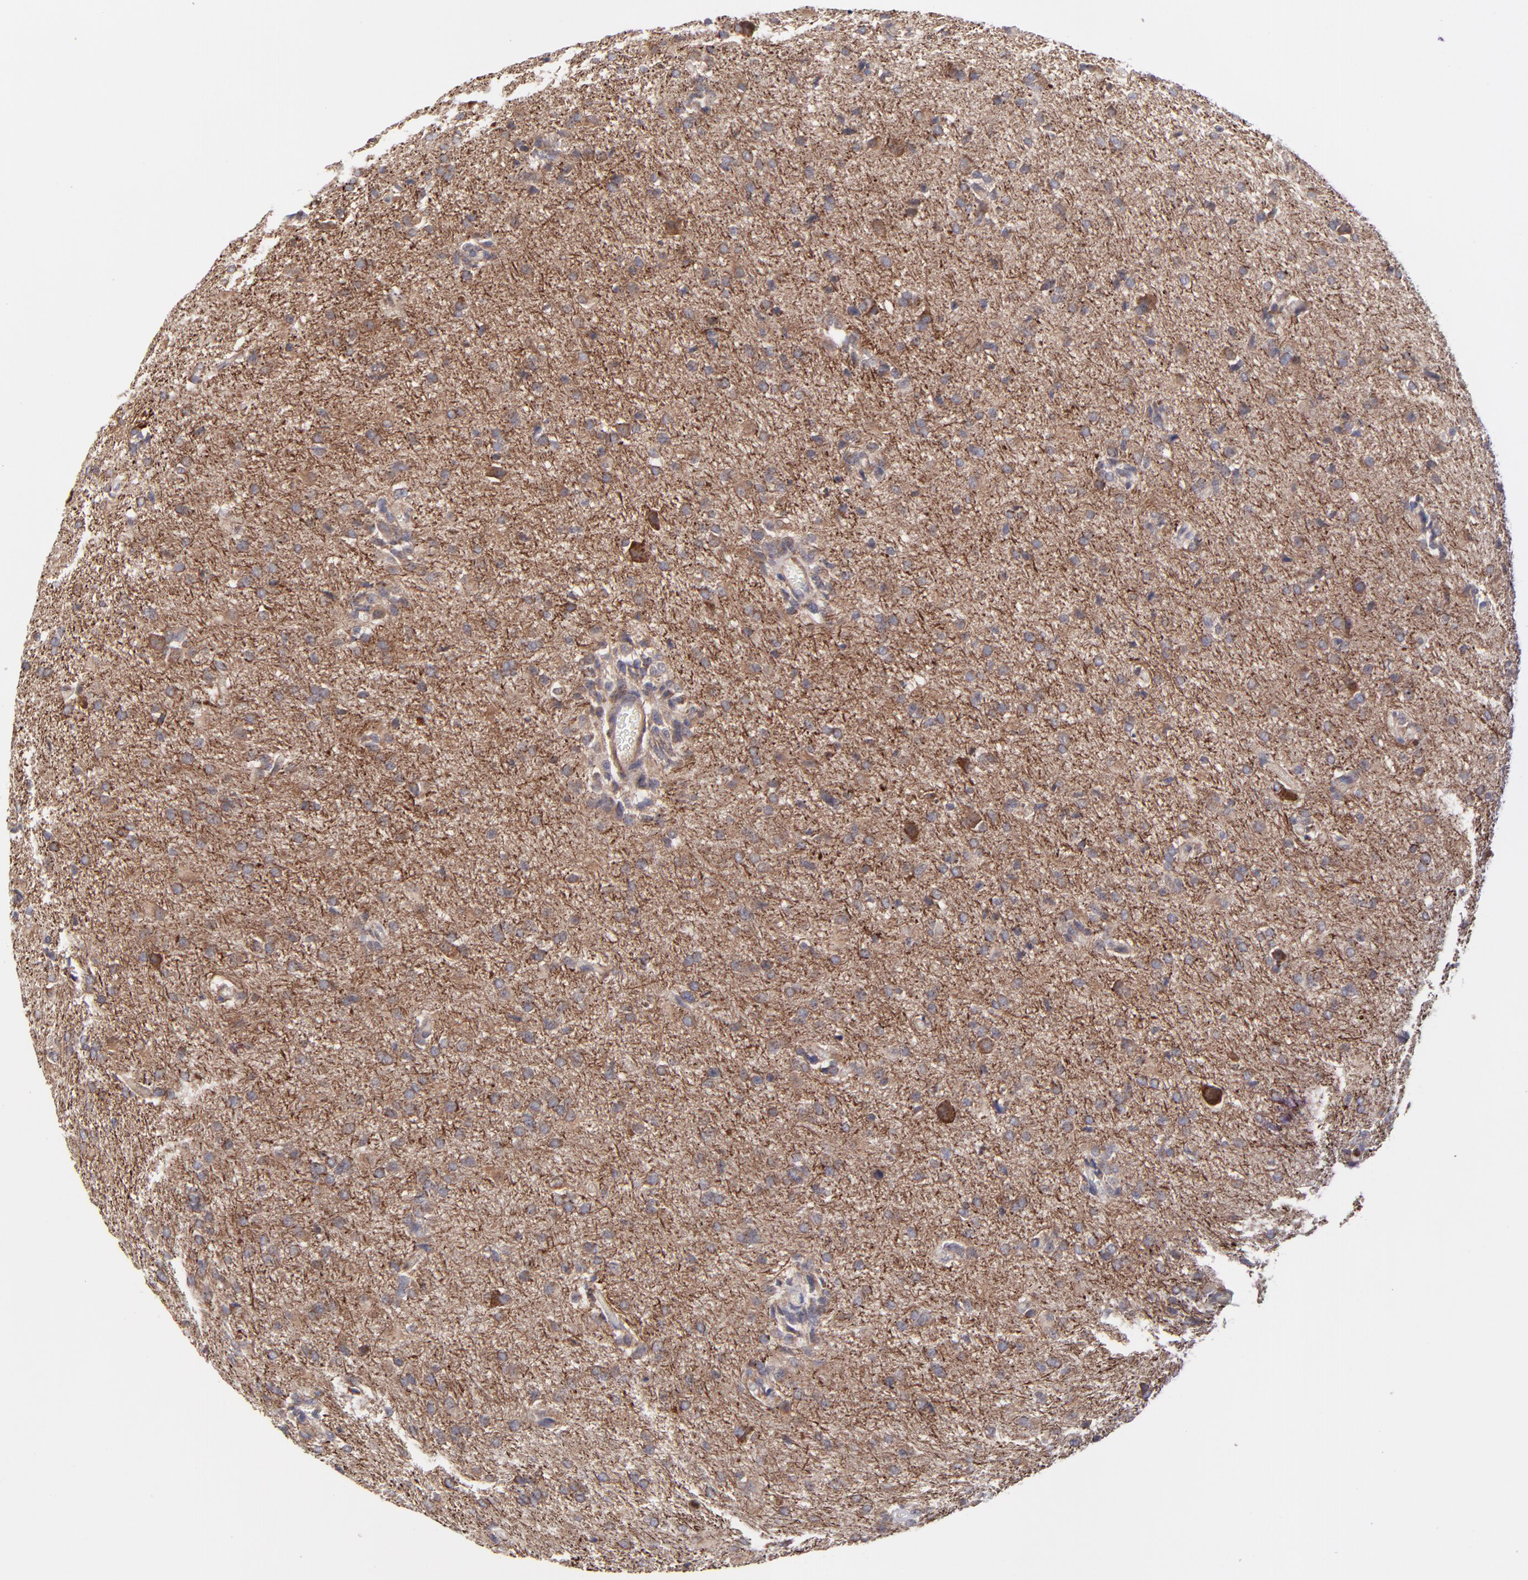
{"staining": {"intensity": "strong", "quantity": ">75%", "location": "cytoplasmic/membranous"}, "tissue": "glioma", "cell_type": "Tumor cells", "image_type": "cancer", "snomed": [{"axis": "morphology", "description": "Glioma, malignant, High grade"}, {"axis": "topography", "description": "Brain"}], "caption": "Malignant glioma (high-grade) stained with DAB (3,3'-diaminobenzidine) immunohistochemistry (IHC) demonstrates high levels of strong cytoplasmic/membranous expression in about >75% of tumor cells.", "gene": "PFKM", "patient": {"sex": "male", "age": 68}}